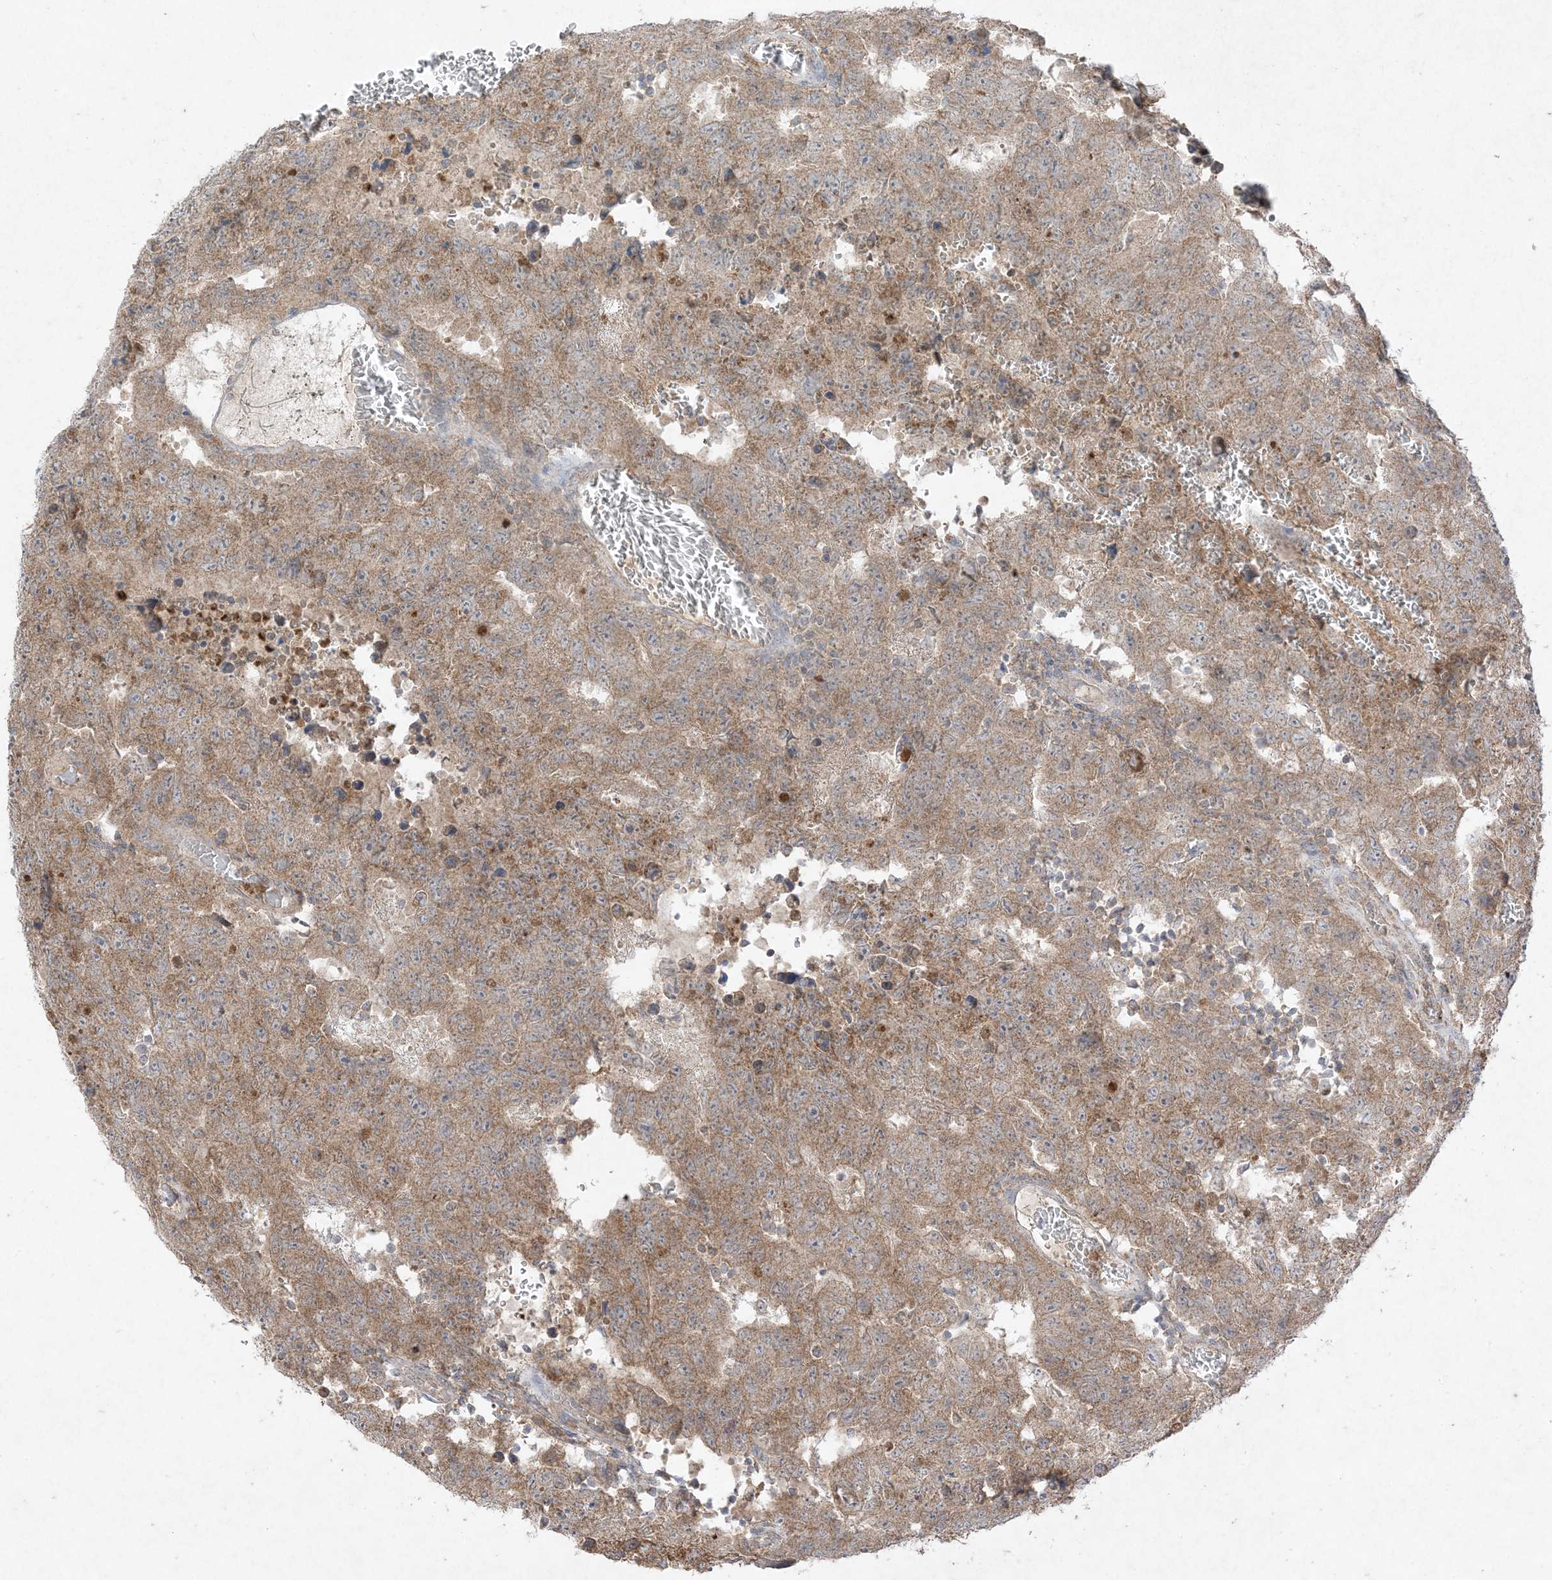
{"staining": {"intensity": "moderate", "quantity": "25%-75%", "location": "cytoplasmic/membranous"}, "tissue": "testis cancer", "cell_type": "Tumor cells", "image_type": "cancer", "snomed": [{"axis": "morphology", "description": "Carcinoma, Embryonal, NOS"}, {"axis": "topography", "description": "Testis"}], "caption": "About 25%-75% of tumor cells in testis cancer exhibit moderate cytoplasmic/membranous protein staining as visualized by brown immunohistochemical staining.", "gene": "UBE2C", "patient": {"sex": "male", "age": 26}}